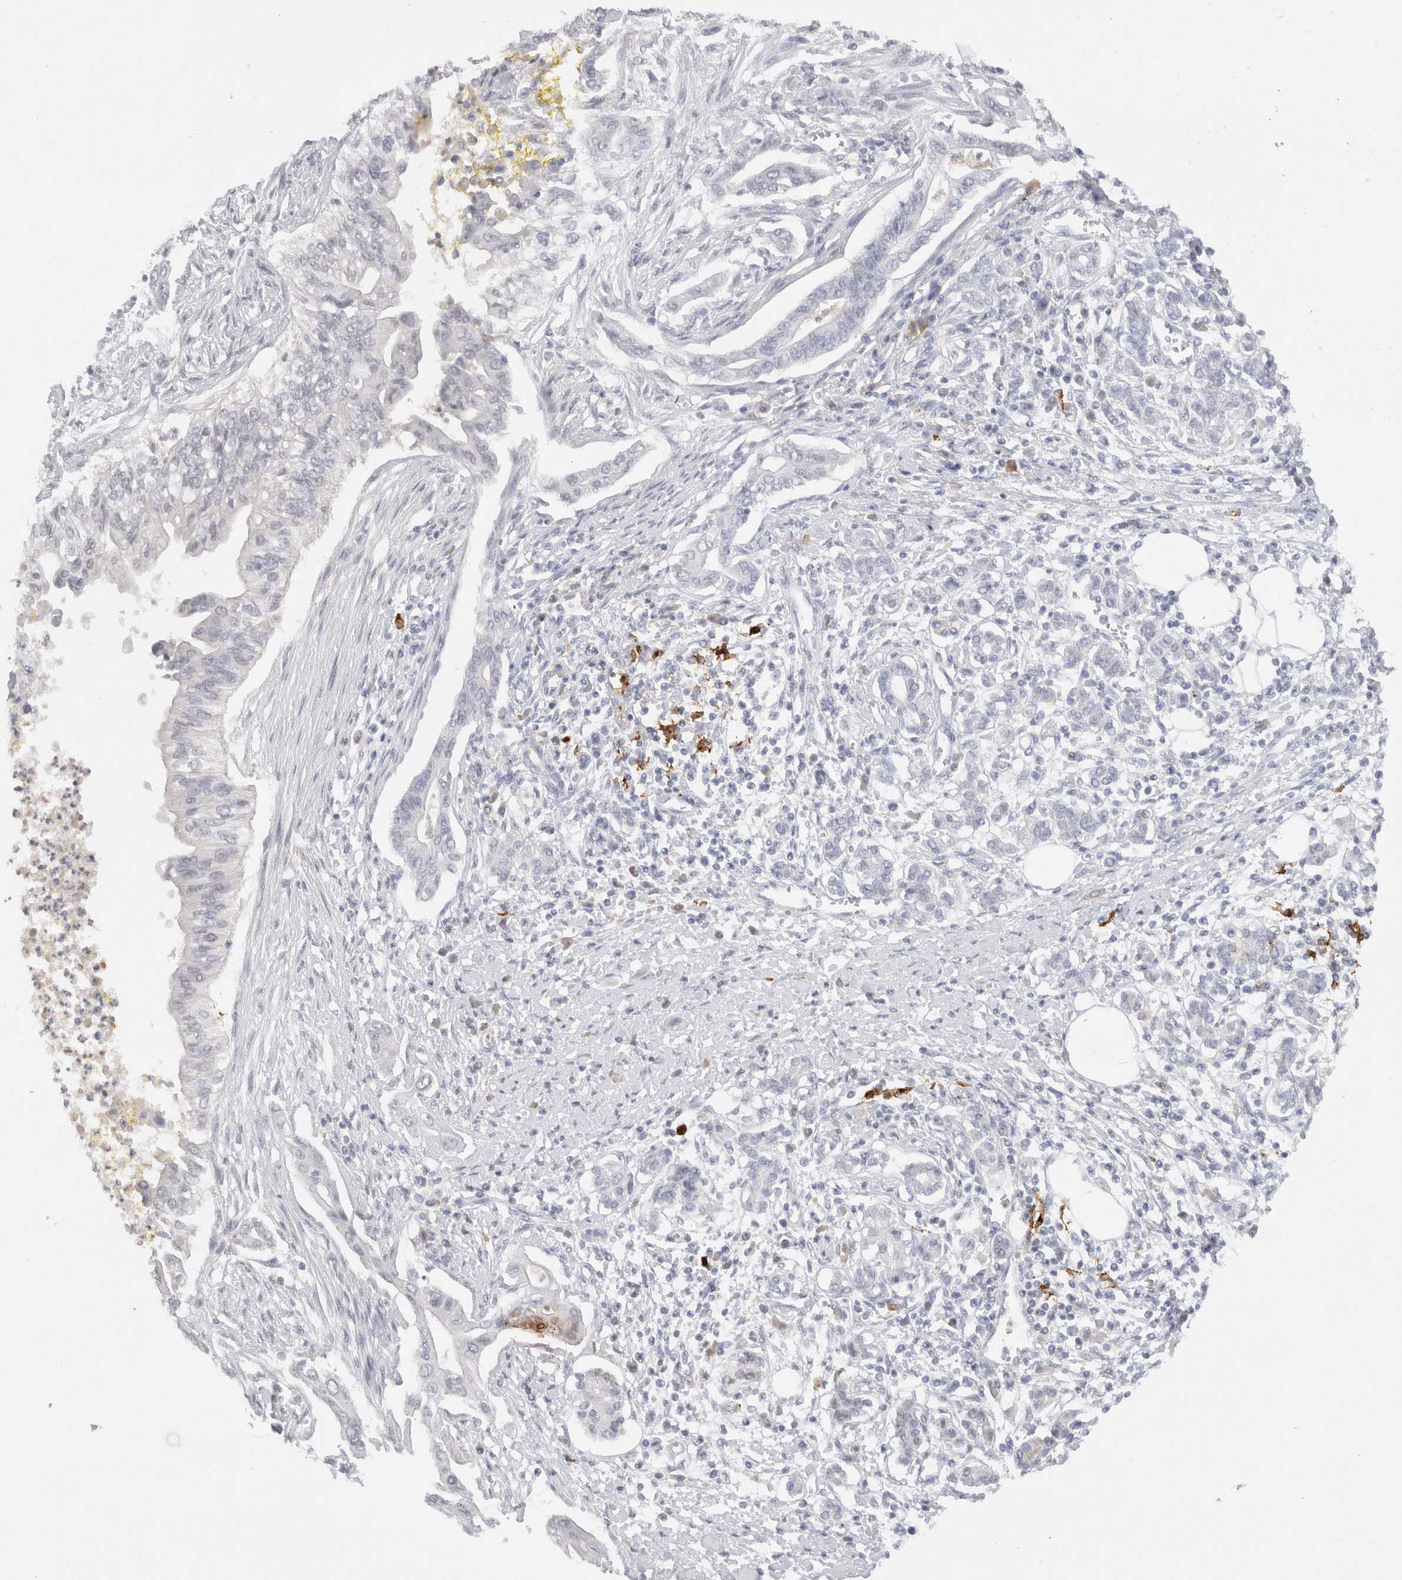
{"staining": {"intensity": "negative", "quantity": "none", "location": "none"}, "tissue": "pancreatic cancer", "cell_type": "Tumor cells", "image_type": "cancer", "snomed": [{"axis": "morphology", "description": "Adenocarcinoma, NOS"}, {"axis": "topography", "description": "Pancreas"}], "caption": "DAB immunohistochemical staining of human pancreatic adenocarcinoma shows no significant positivity in tumor cells.", "gene": "LAMP3", "patient": {"sex": "male", "age": 58}}